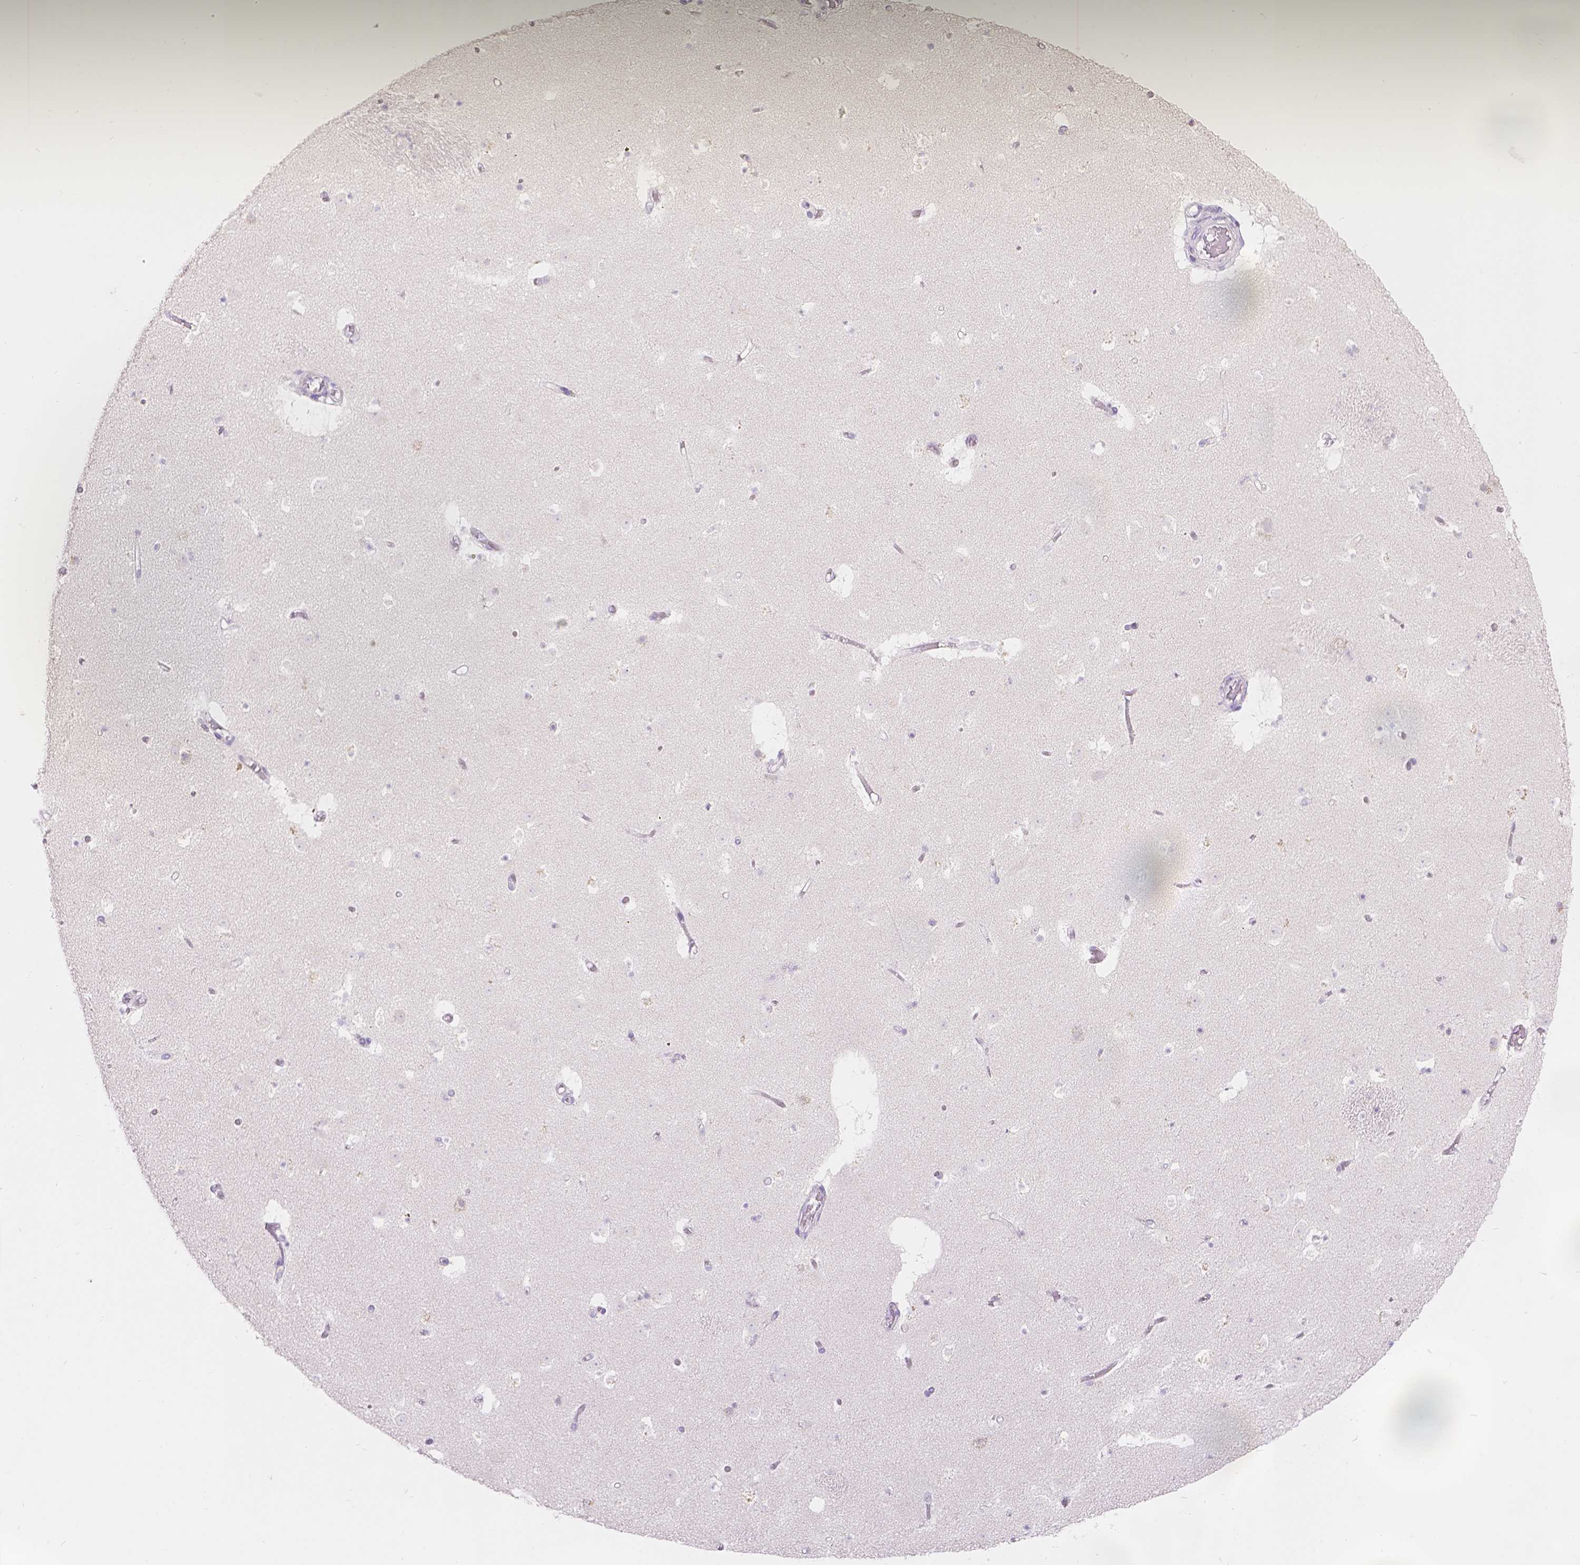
{"staining": {"intensity": "negative", "quantity": "none", "location": "none"}, "tissue": "caudate", "cell_type": "Glial cells", "image_type": "normal", "snomed": [{"axis": "morphology", "description": "Normal tissue, NOS"}, {"axis": "topography", "description": "Lateral ventricle wall"}], "caption": "The image exhibits no significant positivity in glial cells of caudate.", "gene": "HTN3", "patient": {"sex": "female", "age": 42}}